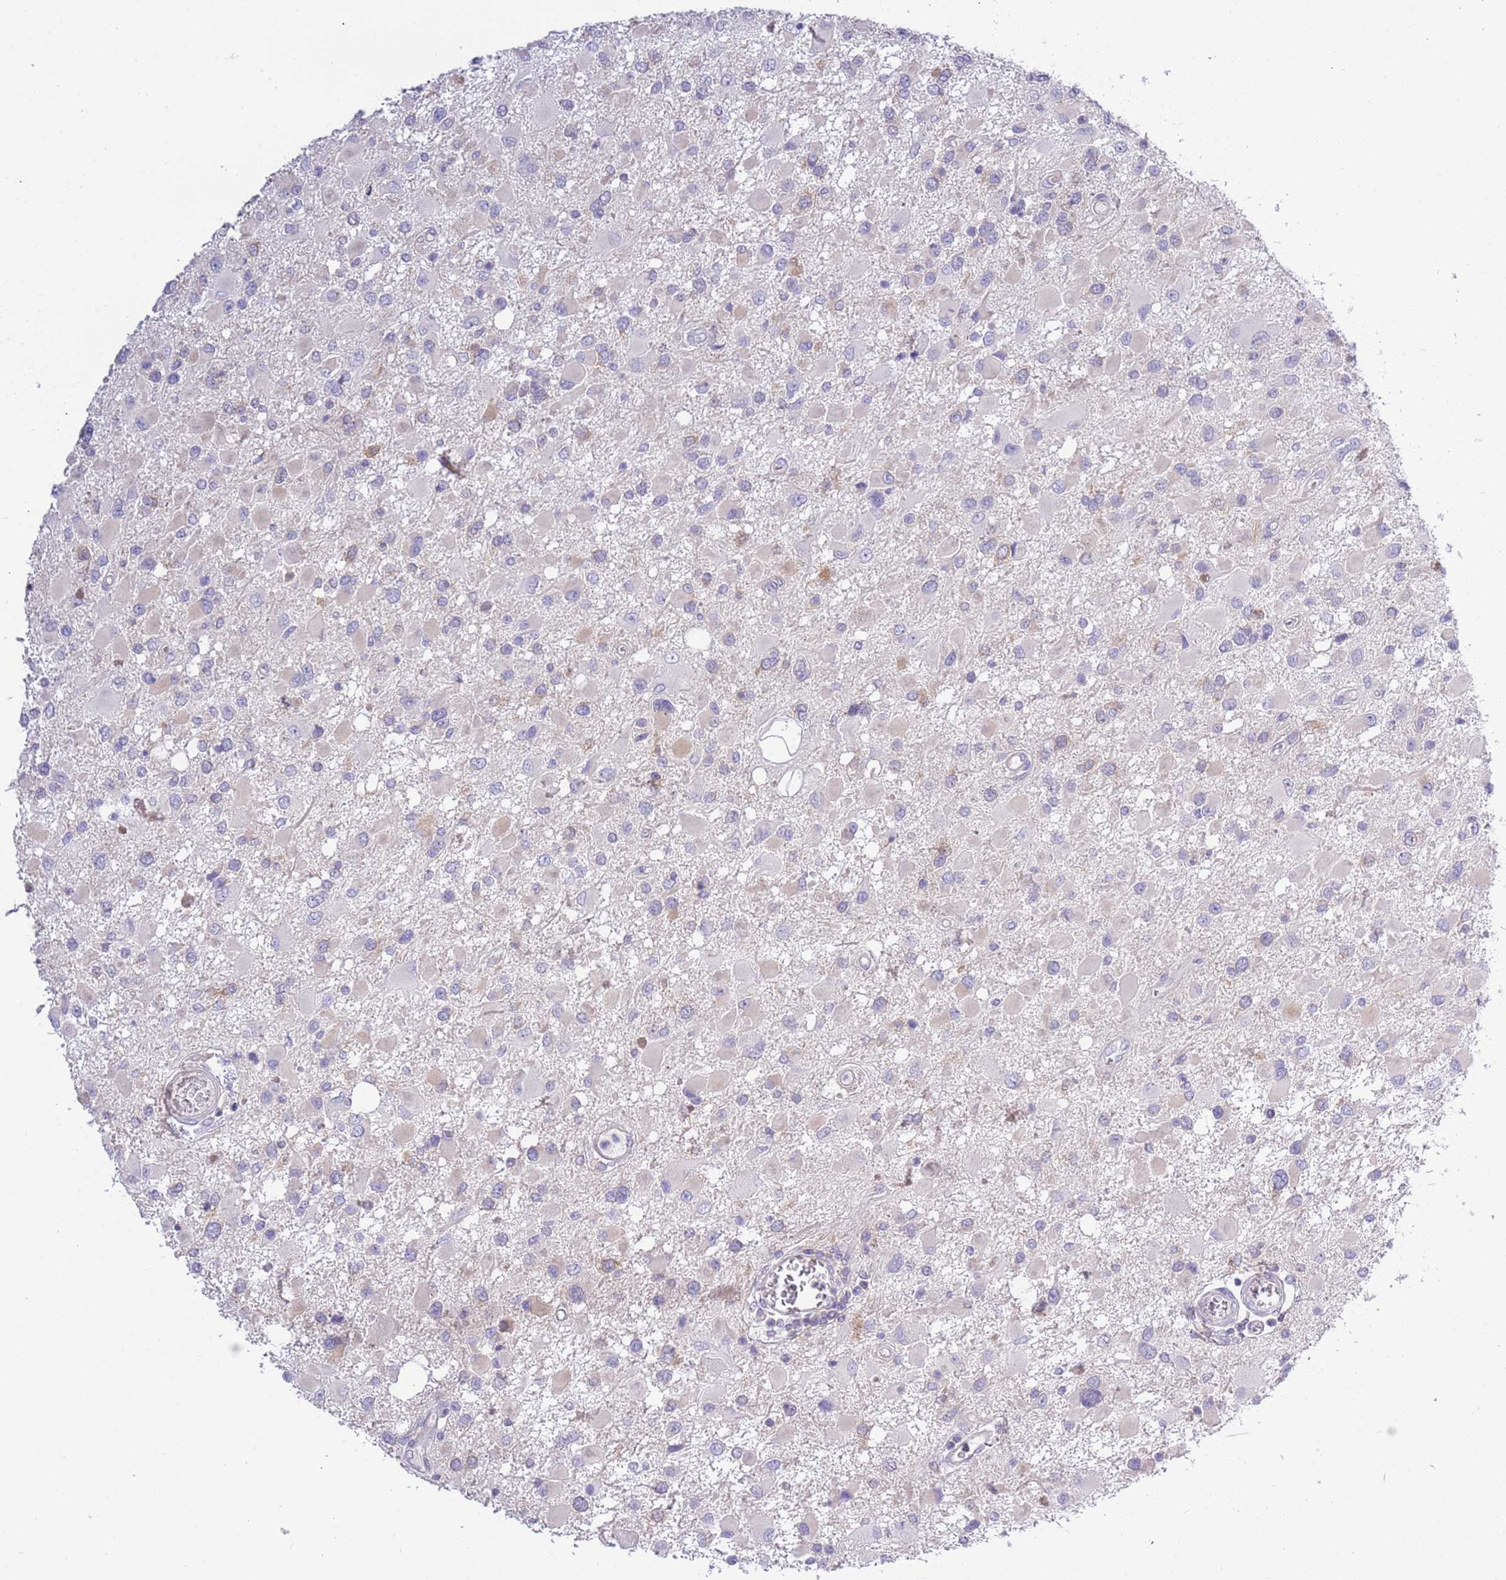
{"staining": {"intensity": "negative", "quantity": "none", "location": "none"}, "tissue": "glioma", "cell_type": "Tumor cells", "image_type": "cancer", "snomed": [{"axis": "morphology", "description": "Glioma, malignant, High grade"}, {"axis": "topography", "description": "Brain"}], "caption": "The immunohistochemistry (IHC) photomicrograph has no significant positivity in tumor cells of glioma tissue.", "gene": "STIP1", "patient": {"sex": "male", "age": 53}}